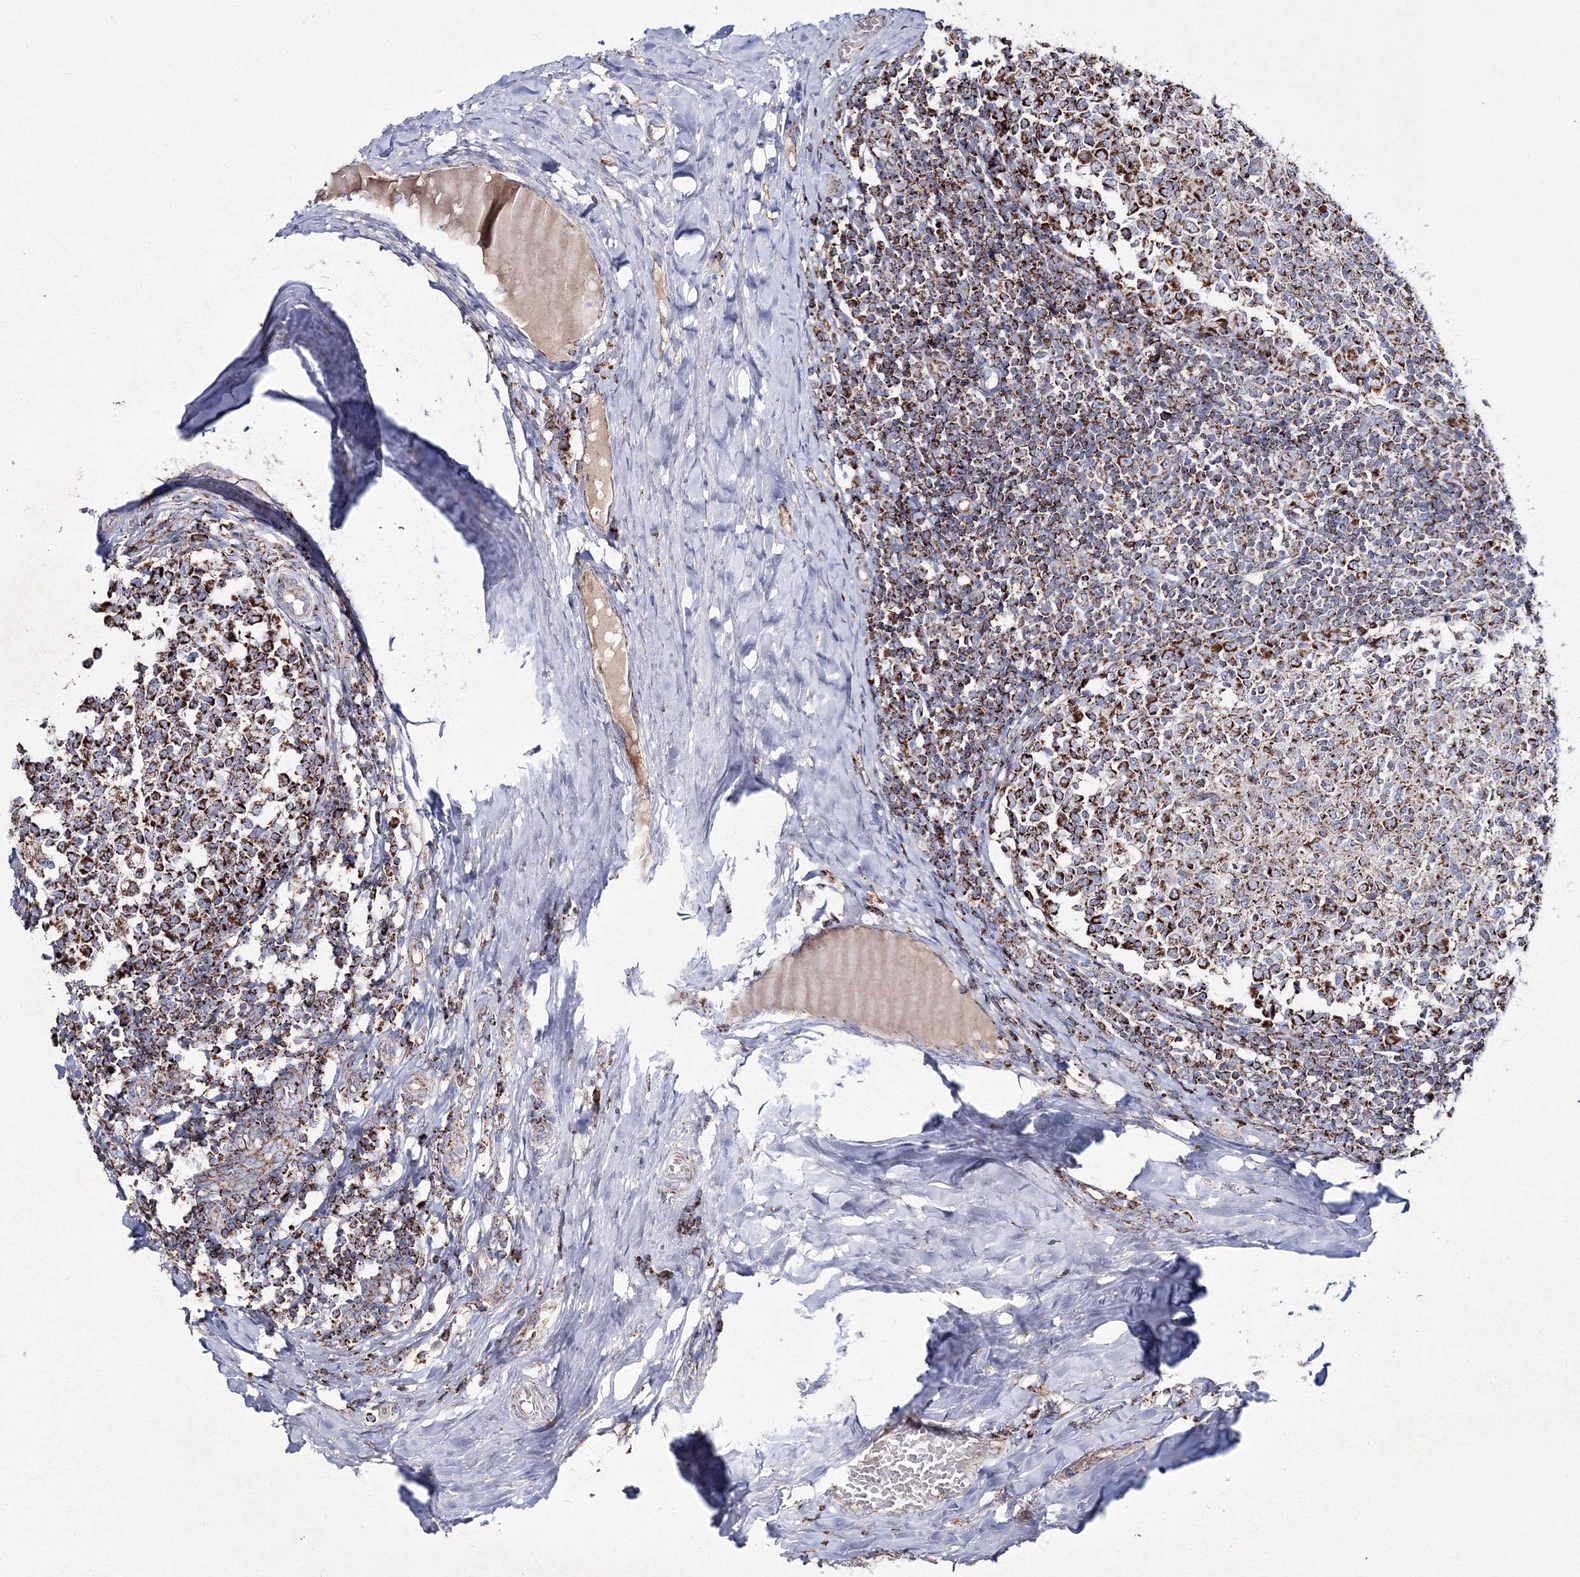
{"staining": {"intensity": "moderate", "quantity": "25%-75%", "location": "cytoplasmic/membranous"}, "tissue": "tonsil", "cell_type": "Germinal center cells", "image_type": "normal", "snomed": [{"axis": "morphology", "description": "Normal tissue, NOS"}, {"axis": "topography", "description": "Tonsil"}], "caption": "Tonsil stained with DAB (3,3'-diaminobenzidine) immunohistochemistry (IHC) displays medium levels of moderate cytoplasmic/membranous positivity in about 25%-75% of germinal center cells.", "gene": "IGSF9", "patient": {"sex": "female", "age": 19}}